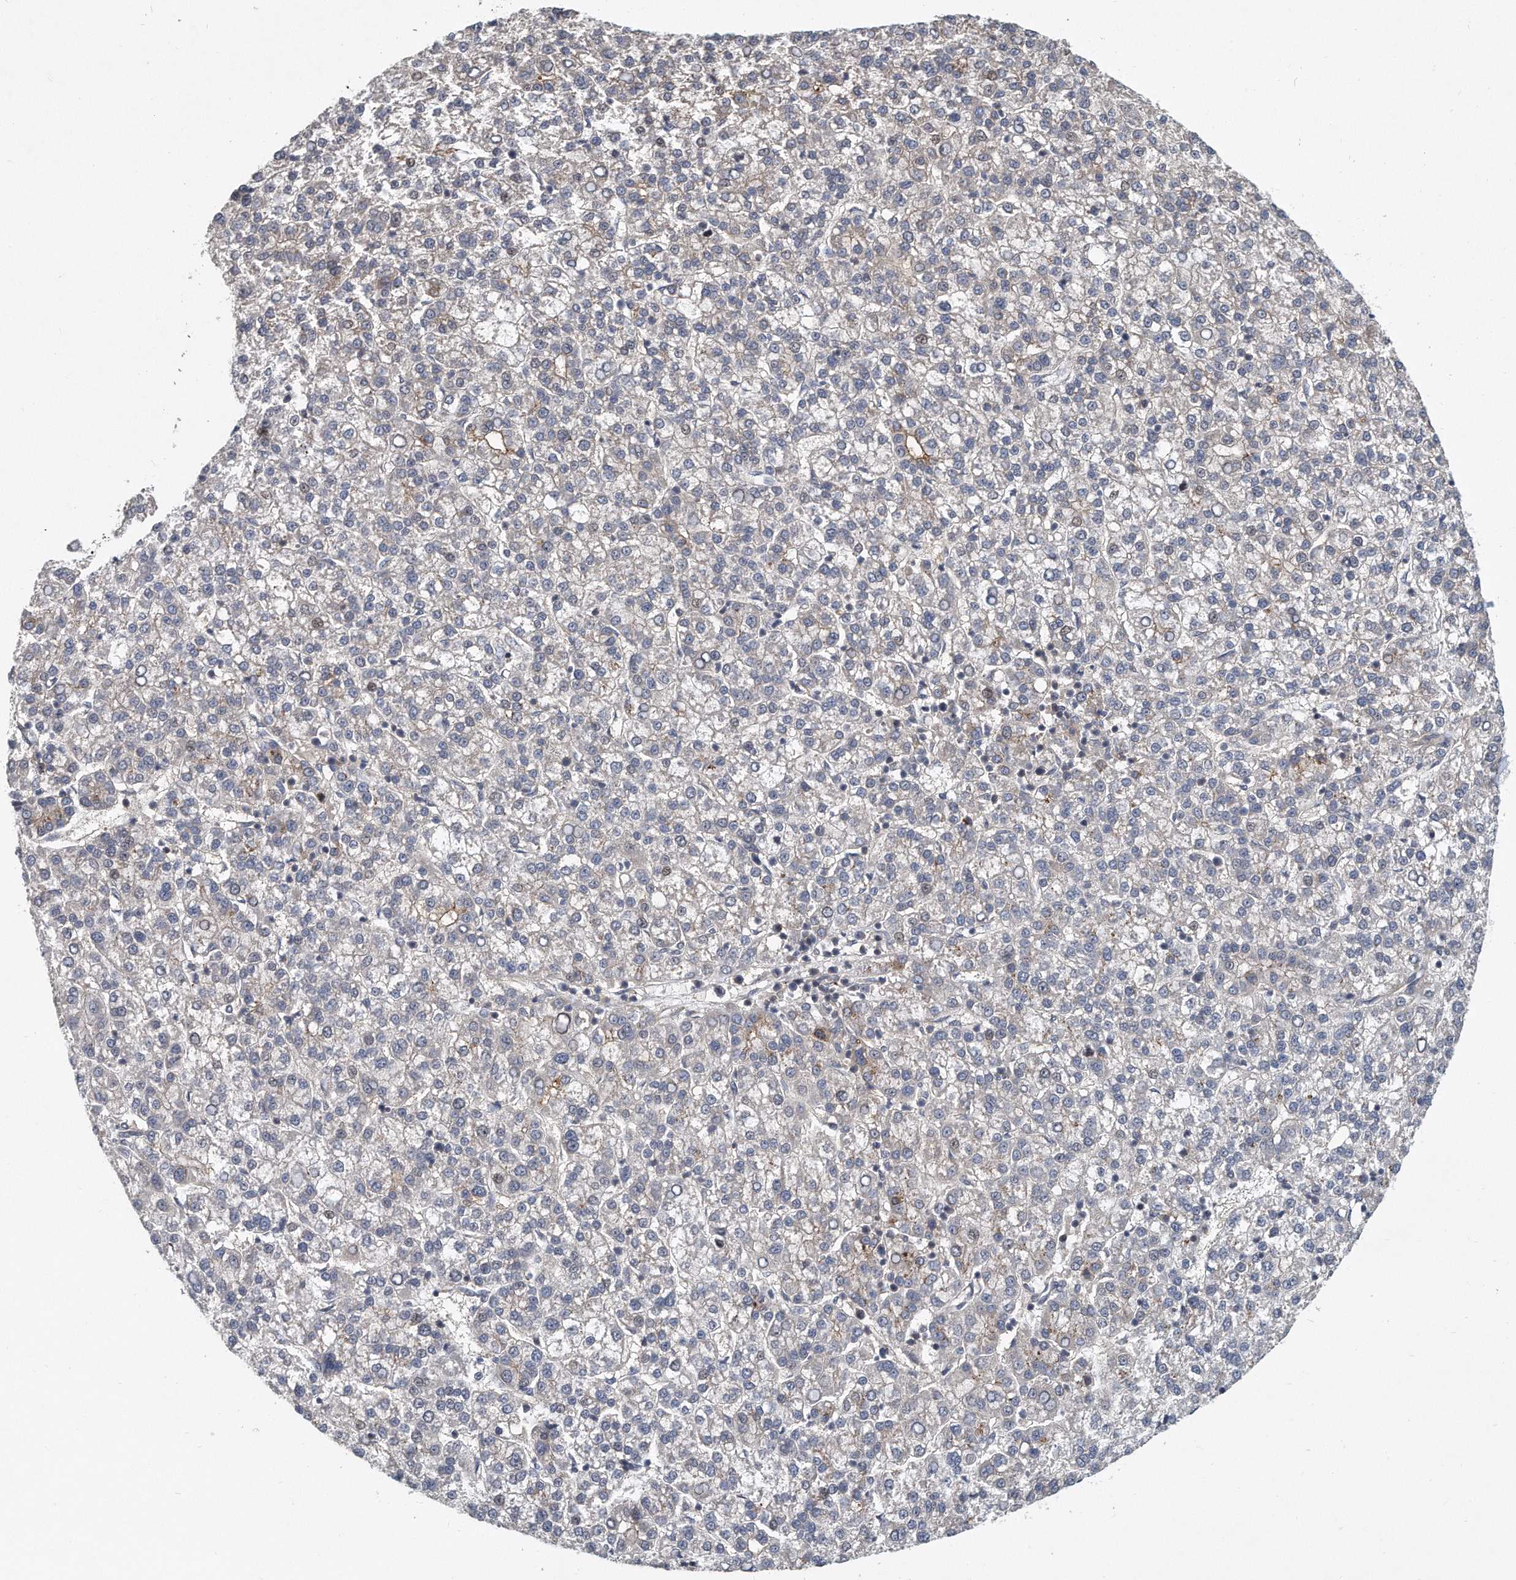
{"staining": {"intensity": "weak", "quantity": "<25%", "location": "cytoplasmic/membranous"}, "tissue": "liver cancer", "cell_type": "Tumor cells", "image_type": "cancer", "snomed": [{"axis": "morphology", "description": "Carcinoma, Hepatocellular, NOS"}, {"axis": "topography", "description": "Liver"}], "caption": "Tumor cells are negative for protein expression in human hepatocellular carcinoma (liver).", "gene": "PCDH8", "patient": {"sex": "female", "age": 58}}